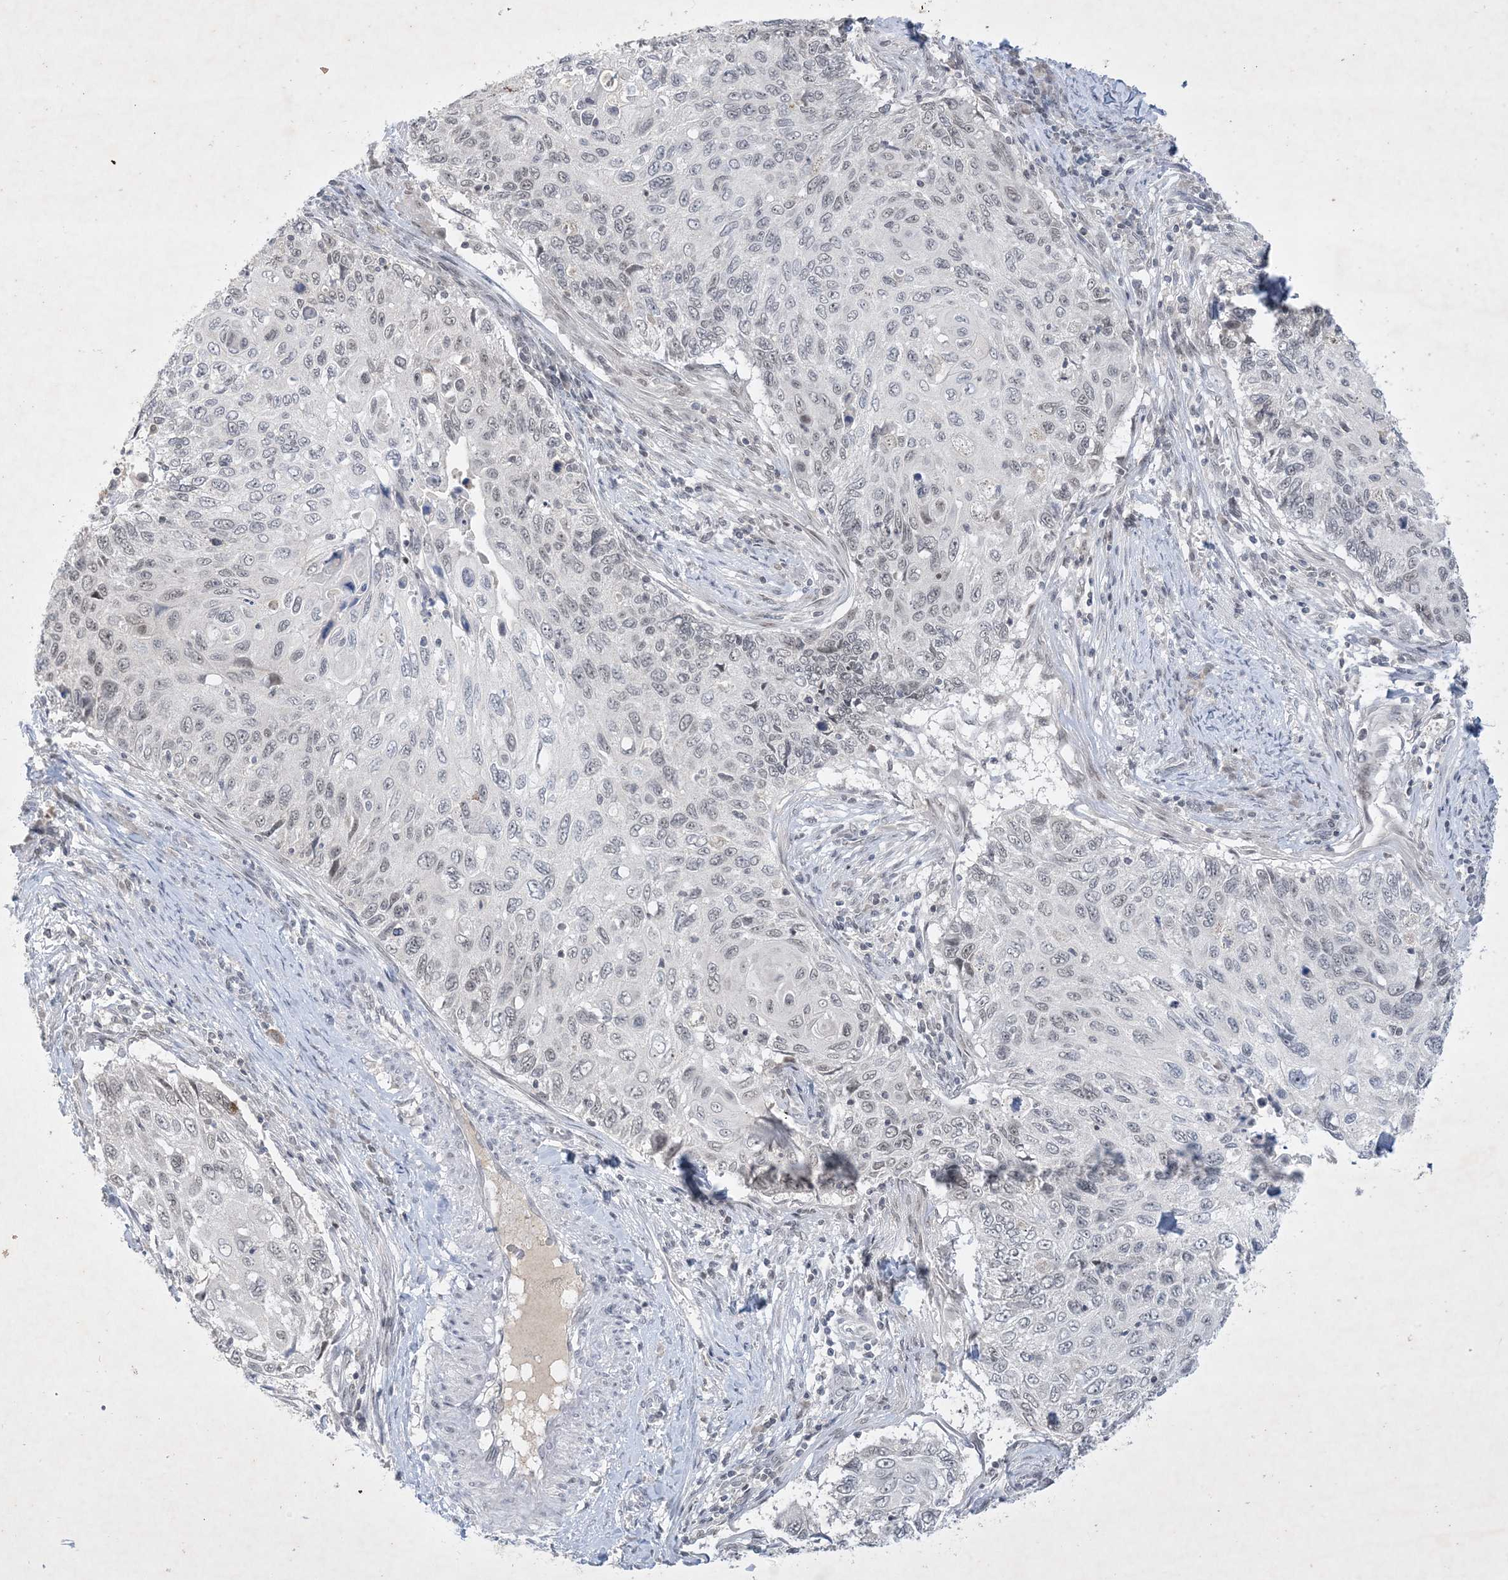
{"staining": {"intensity": "negative", "quantity": "none", "location": "none"}, "tissue": "cervical cancer", "cell_type": "Tumor cells", "image_type": "cancer", "snomed": [{"axis": "morphology", "description": "Squamous cell carcinoma, NOS"}, {"axis": "topography", "description": "Cervix"}], "caption": "The IHC photomicrograph has no significant expression in tumor cells of cervical cancer tissue.", "gene": "ZNF674", "patient": {"sex": "female", "age": 70}}